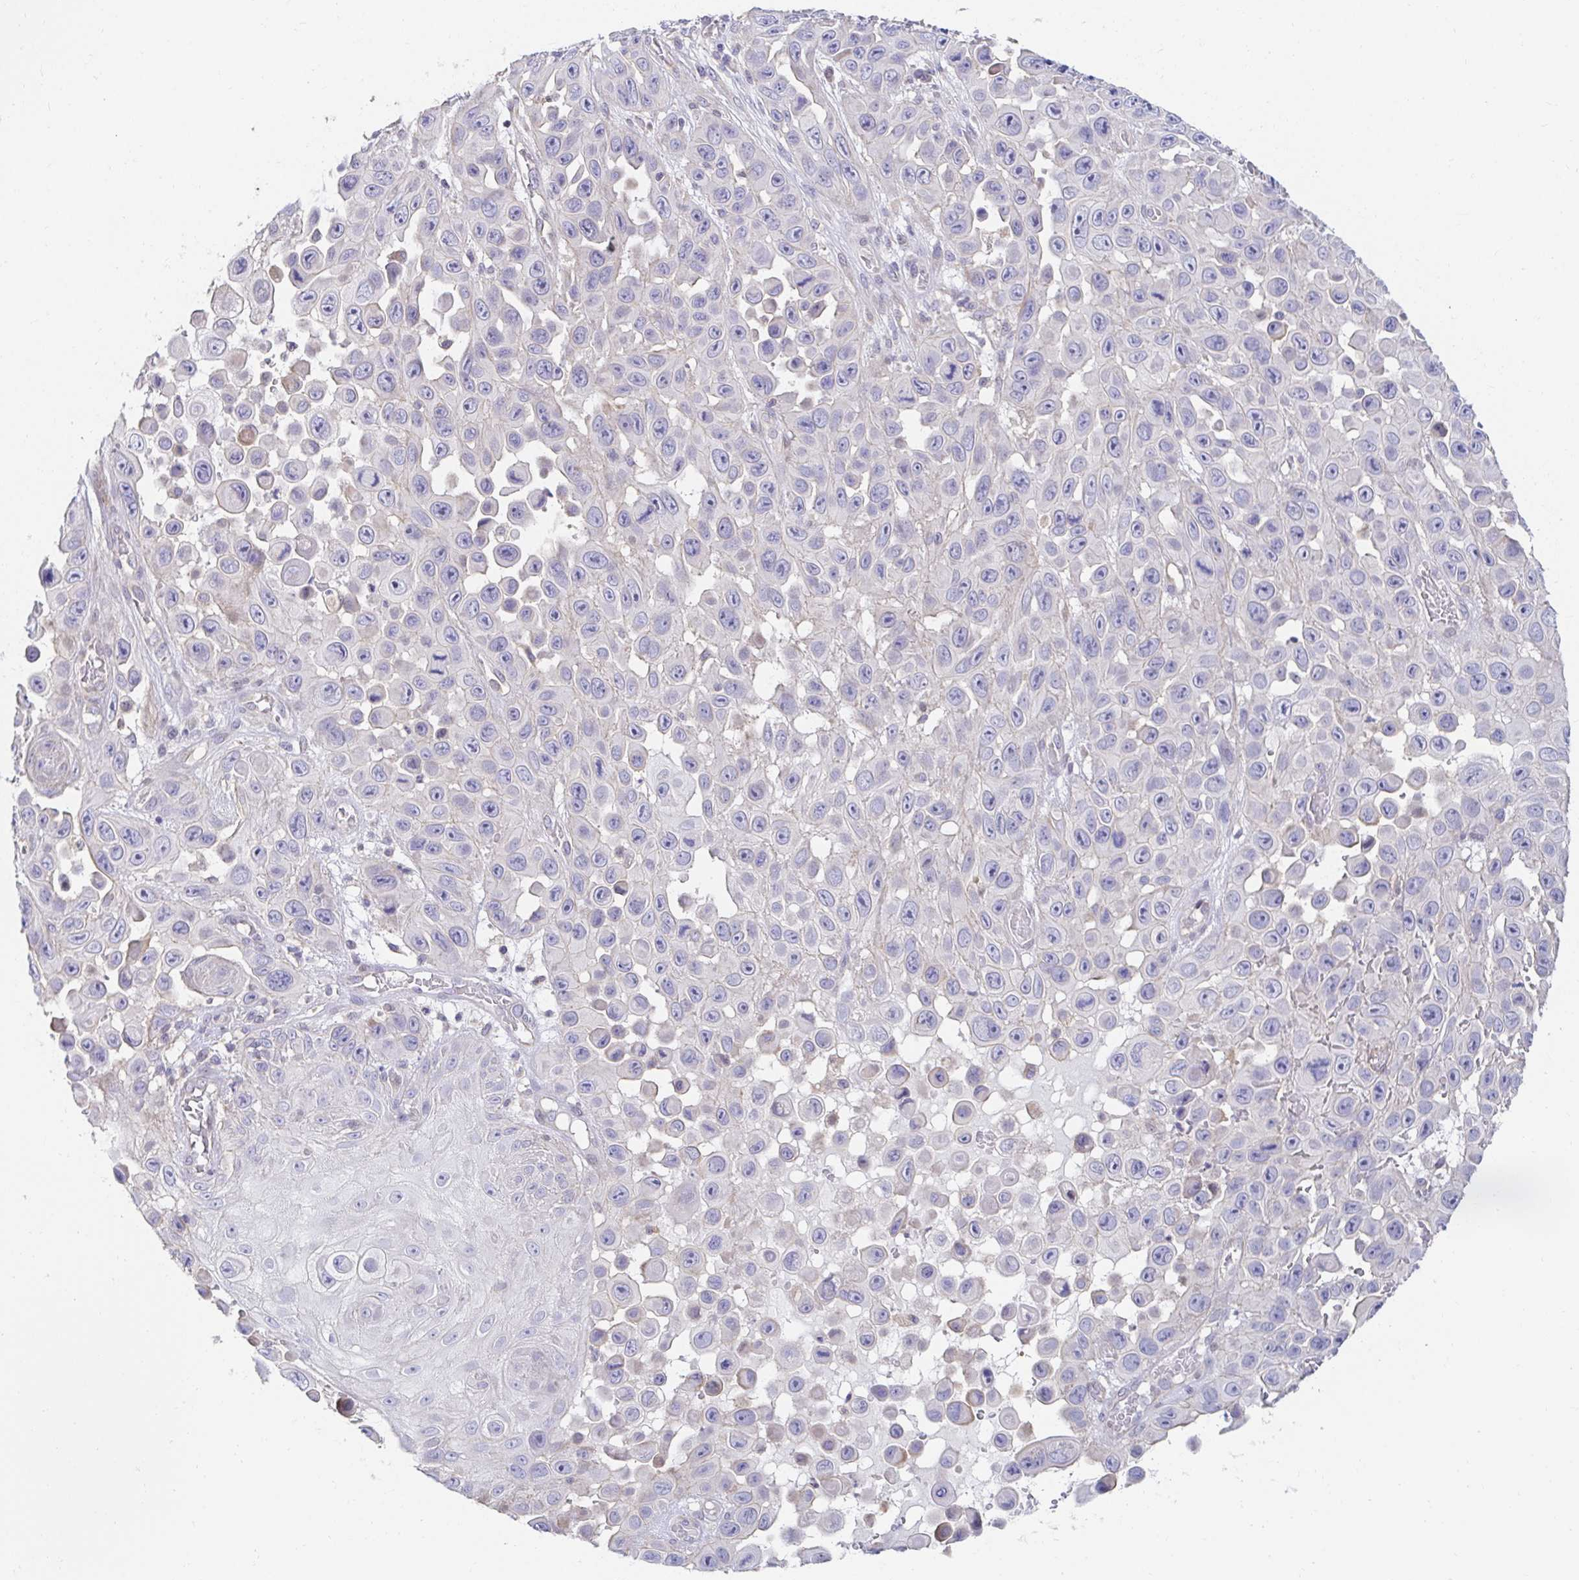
{"staining": {"intensity": "negative", "quantity": "none", "location": "none"}, "tissue": "skin cancer", "cell_type": "Tumor cells", "image_type": "cancer", "snomed": [{"axis": "morphology", "description": "Squamous cell carcinoma, NOS"}, {"axis": "topography", "description": "Skin"}], "caption": "Immunohistochemical staining of skin cancer displays no significant positivity in tumor cells.", "gene": "AKAP14", "patient": {"sex": "male", "age": 81}}